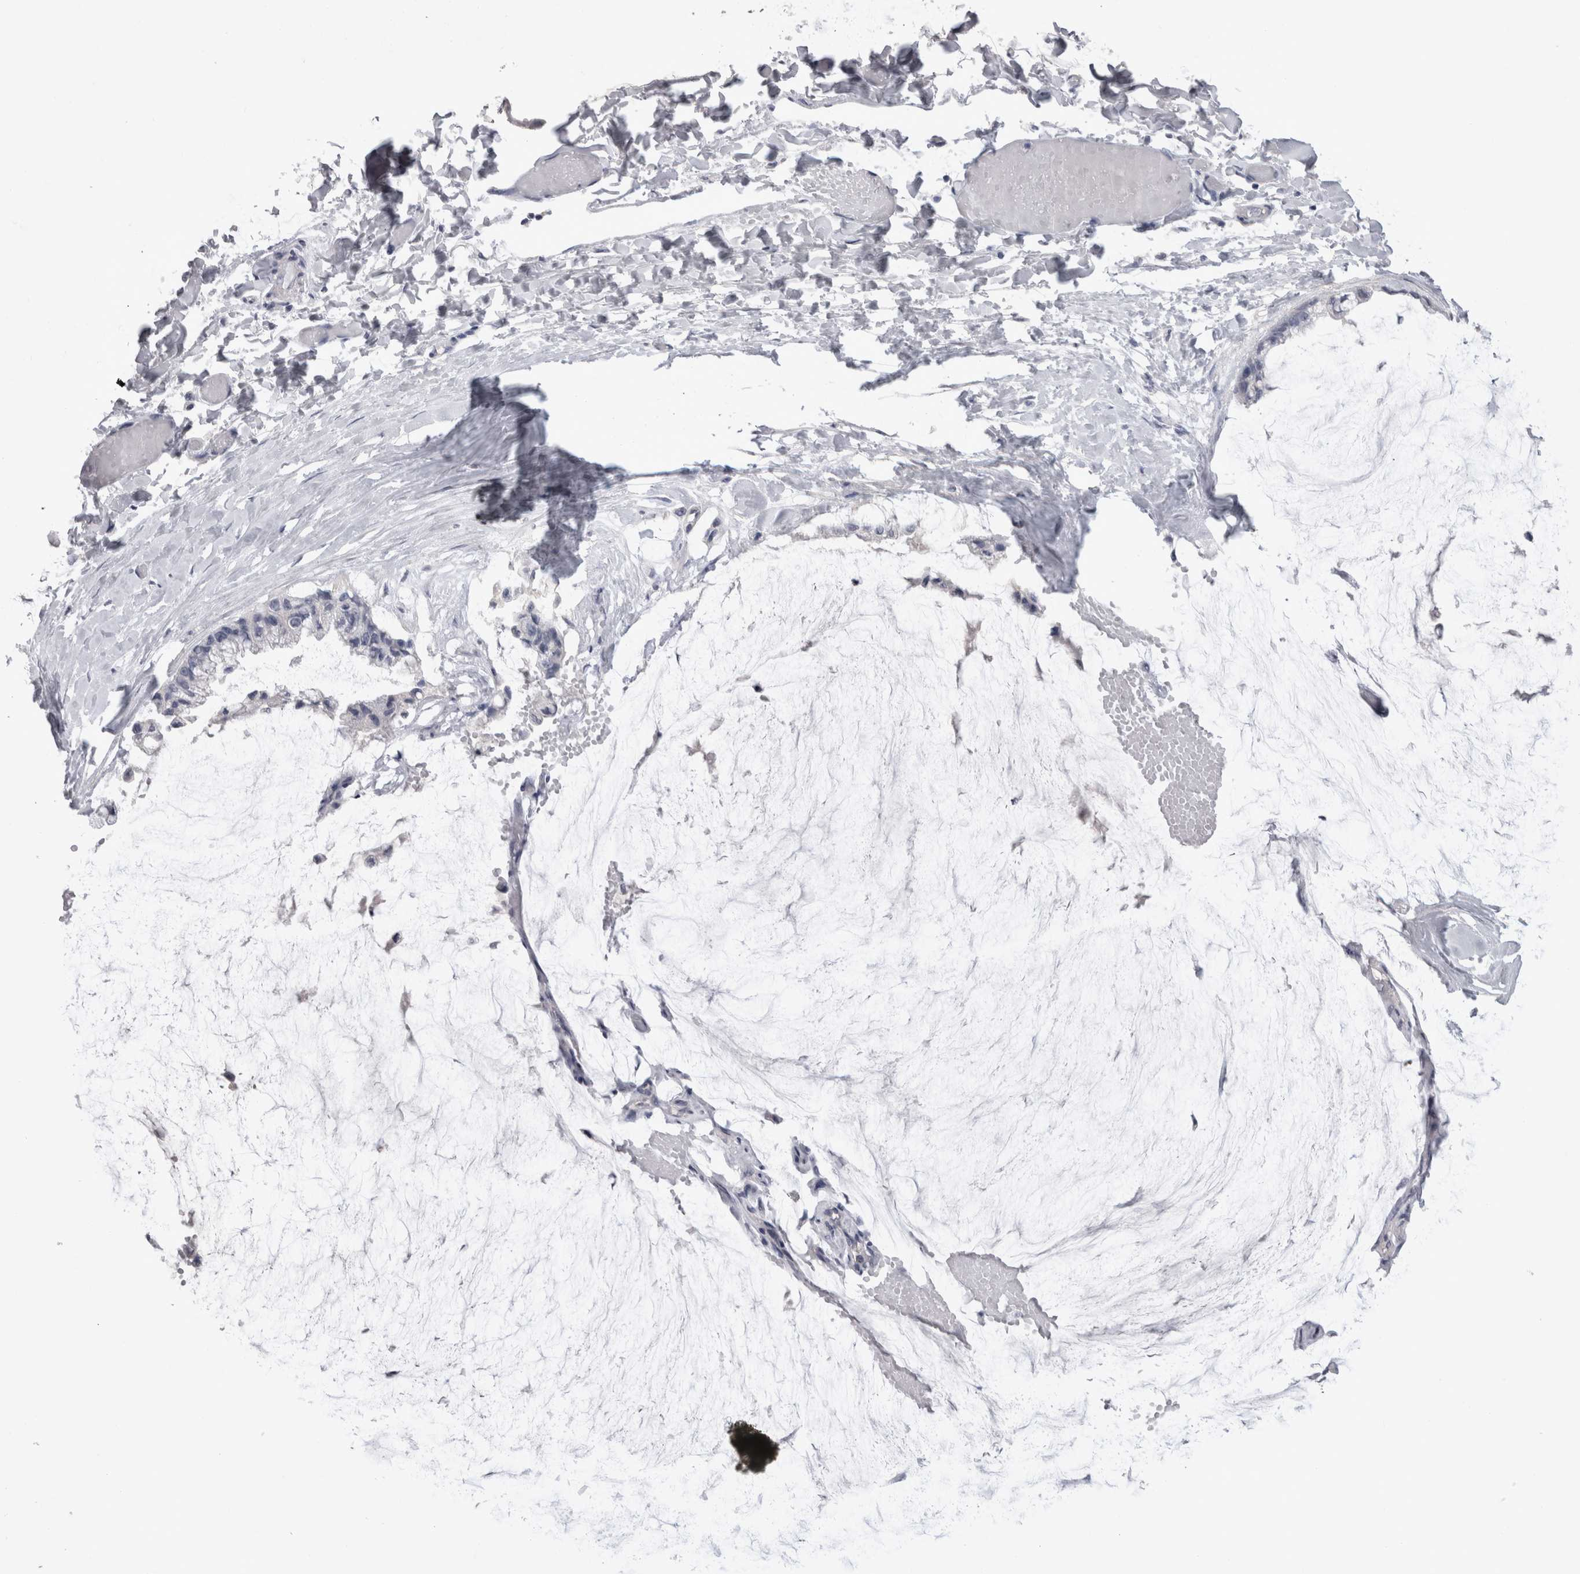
{"staining": {"intensity": "negative", "quantity": "none", "location": "none"}, "tissue": "ovarian cancer", "cell_type": "Tumor cells", "image_type": "cancer", "snomed": [{"axis": "morphology", "description": "Cystadenocarcinoma, mucinous, NOS"}, {"axis": "topography", "description": "Ovary"}], "caption": "Immunohistochemical staining of mucinous cystadenocarcinoma (ovarian) reveals no significant staining in tumor cells. The staining is performed using DAB brown chromogen with nuclei counter-stained in using hematoxylin.", "gene": "ADAM2", "patient": {"sex": "female", "age": 39}}